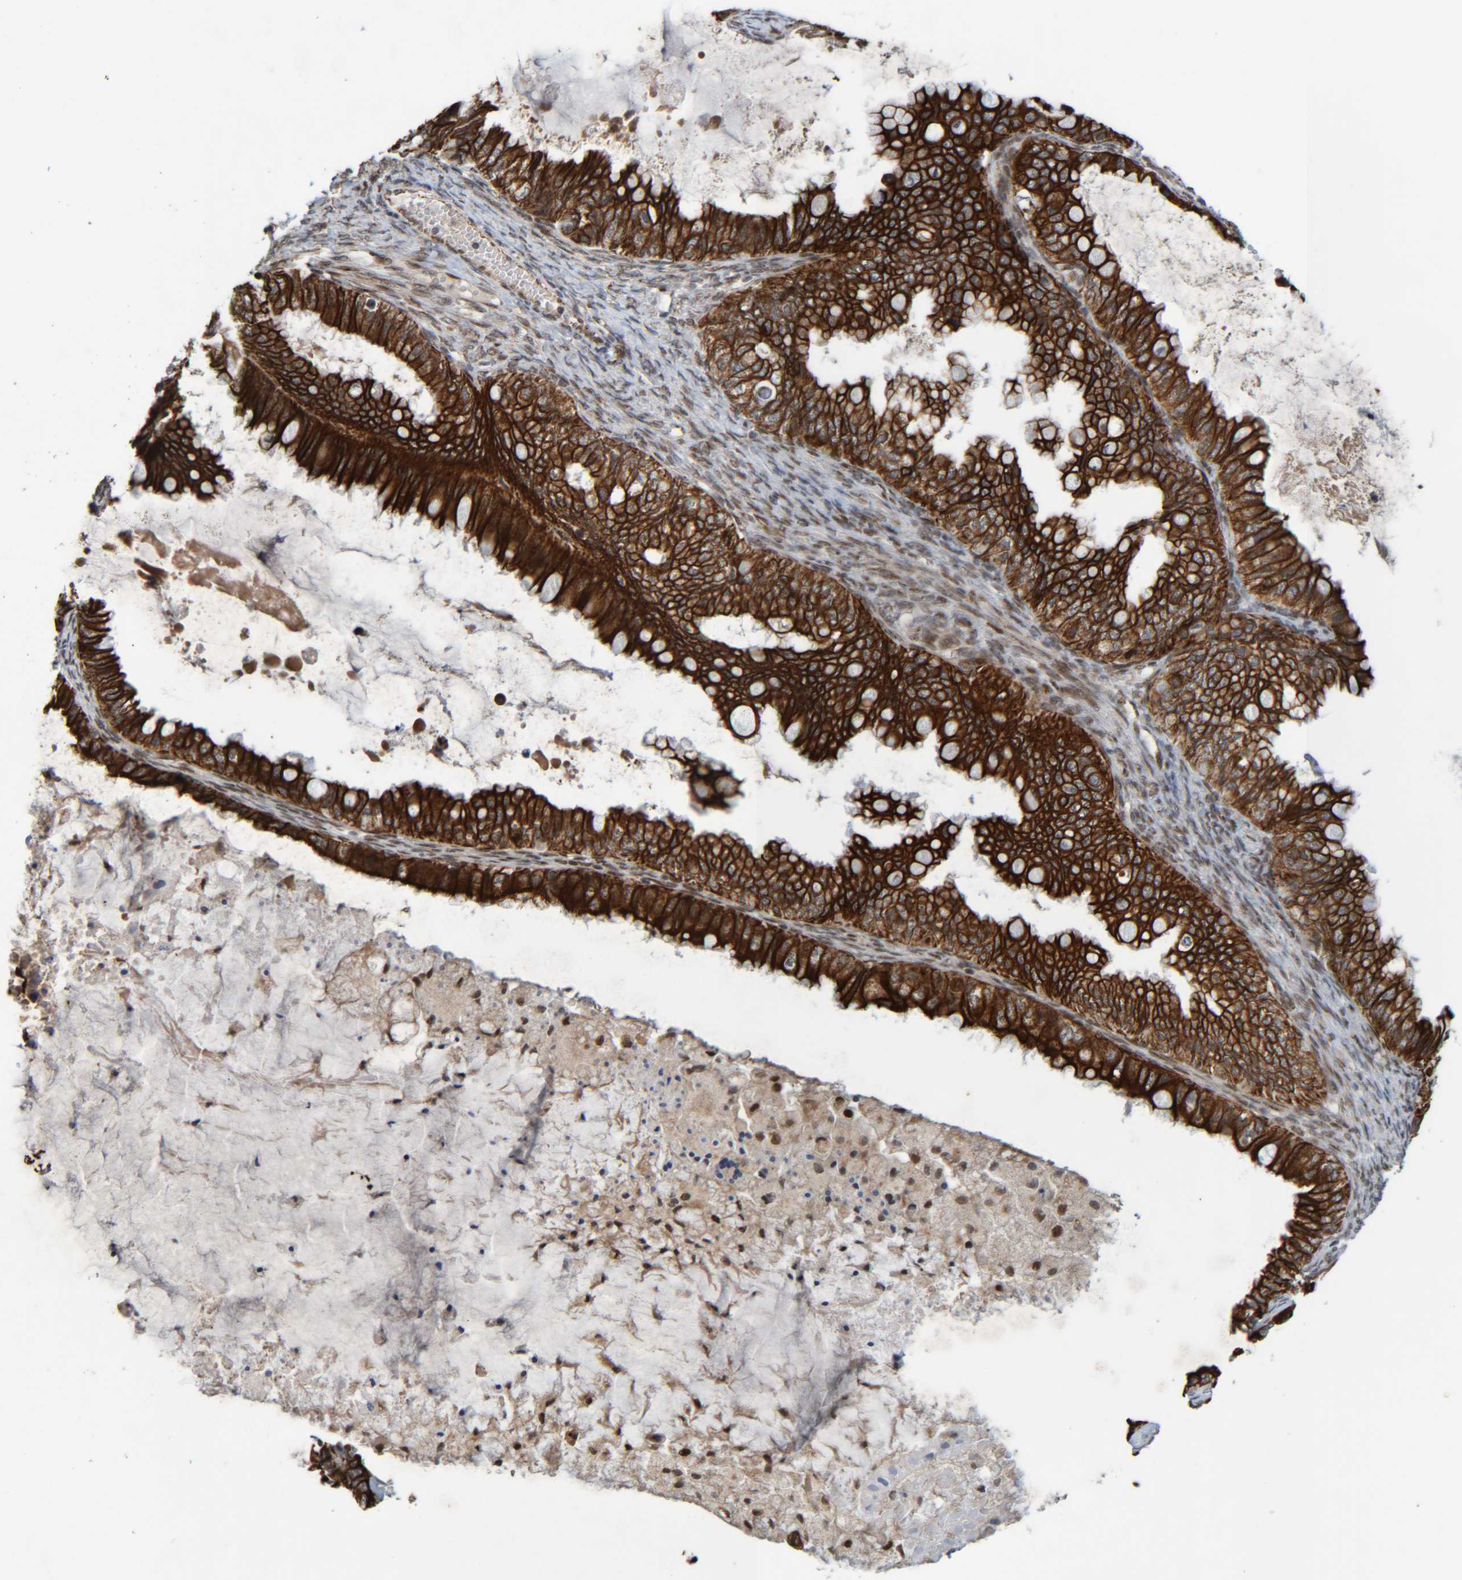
{"staining": {"intensity": "strong", "quantity": ">75%", "location": "cytoplasmic/membranous"}, "tissue": "ovarian cancer", "cell_type": "Tumor cells", "image_type": "cancer", "snomed": [{"axis": "morphology", "description": "Cystadenocarcinoma, mucinous, NOS"}, {"axis": "topography", "description": "Ovary"}], "caption": "This histopathology image reveals IHC staining of mucinous cystadenocarcinoma (ovarian), with high strong cytoplasmic/membranous positivity in about >75% of tumor cells.", "gene": "CCDC57", "patient": {"sex": "female", "age": 80}}